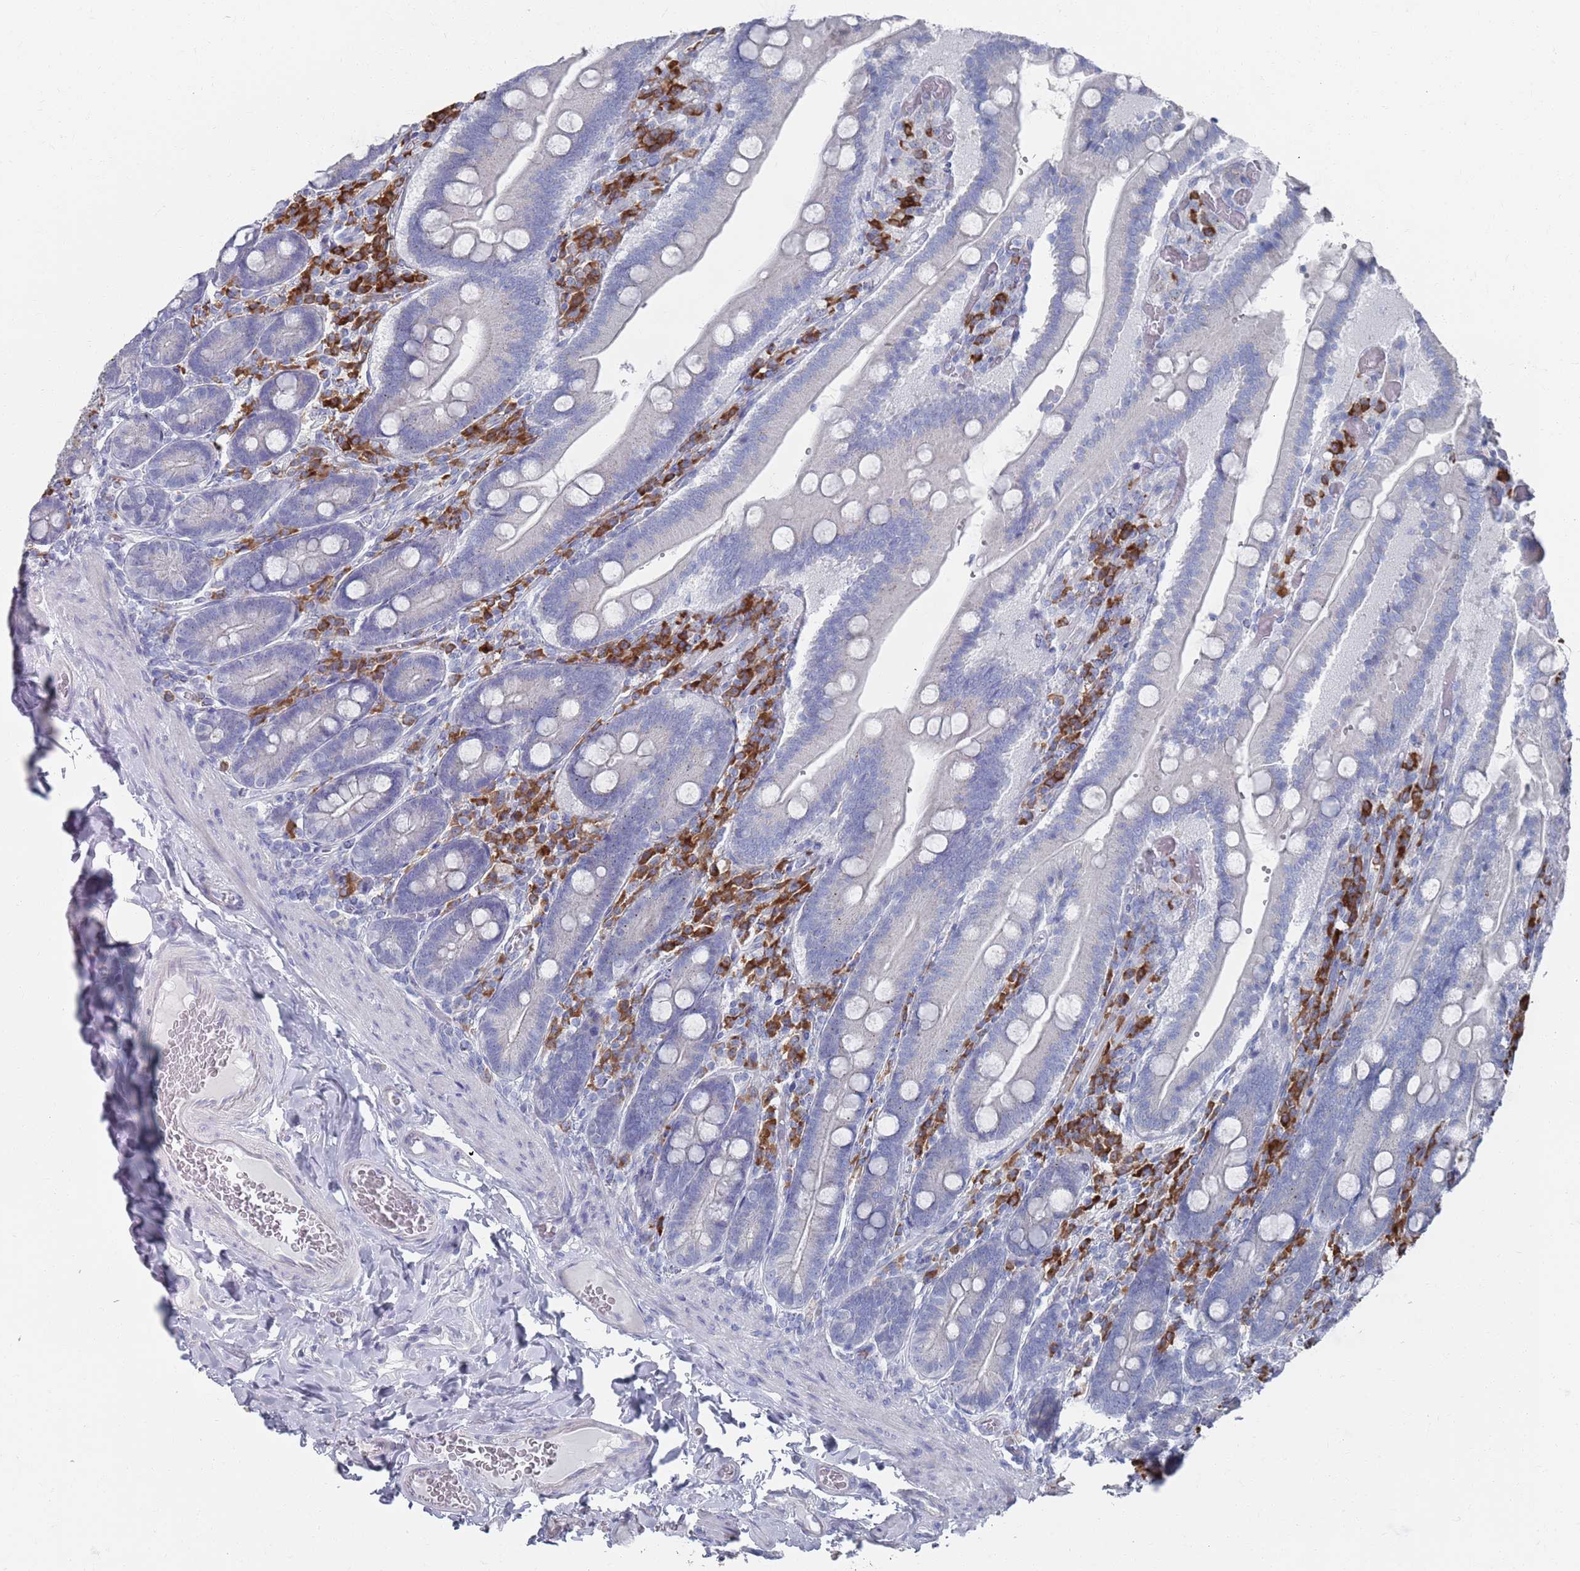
{"staining": {"intensity": "negative", "quantity": "none", "location": "none"}, "tissue": "duodenum", "cell_type": "Glandular cells", "image_type": "normal", "snomed": [{"axis": "morphology", "description": "Normal tissue, NOS"}, {"axis": "topography", "description": "Duodenum"}], "caption": "Immunohistochemistry histopathology image of normal duodenum: human duodenum stained with DAB (3,3'-diaminobenzidine) displays no significant protein staining in glandular cells.", "gene": "MAT1A", "patient": {"sex": "female", "age": 62}}